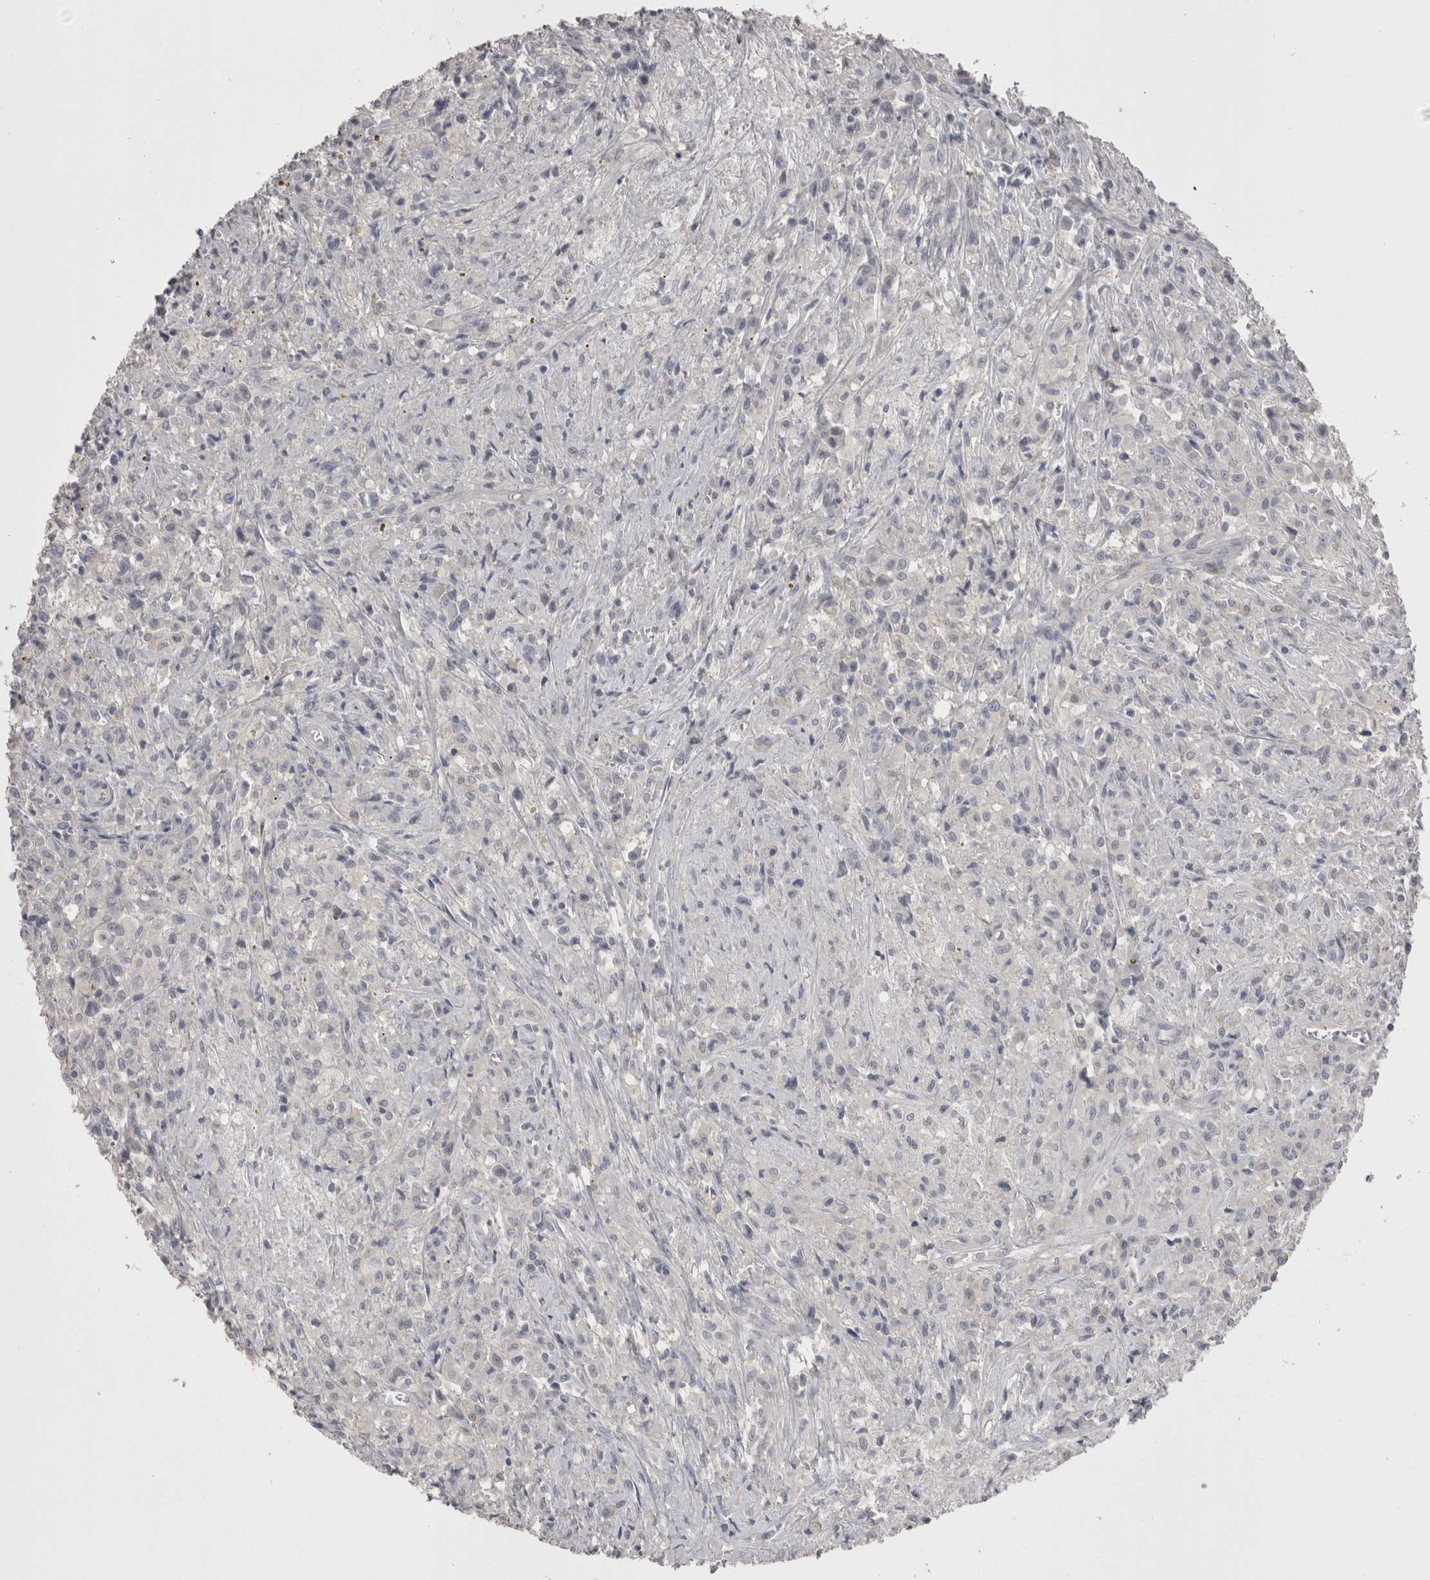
{"staining": {"intensity": "negative", "quantity": "none", "location": "none"}, "tissue": "testis cancer", "cell_type": "Tumor cells", "image_type": "cancer", "snomed": [{"axis": "morphology", "description": "Carcinoma, Embryonal, NOS"}, {"axis": "topography", "description": "Testis"}], "caption": "An image of human testis cancer is negative for staining in tumor cells.", "gene": "CAMK2D", "patient": {"sex": "male", "age": 2}}